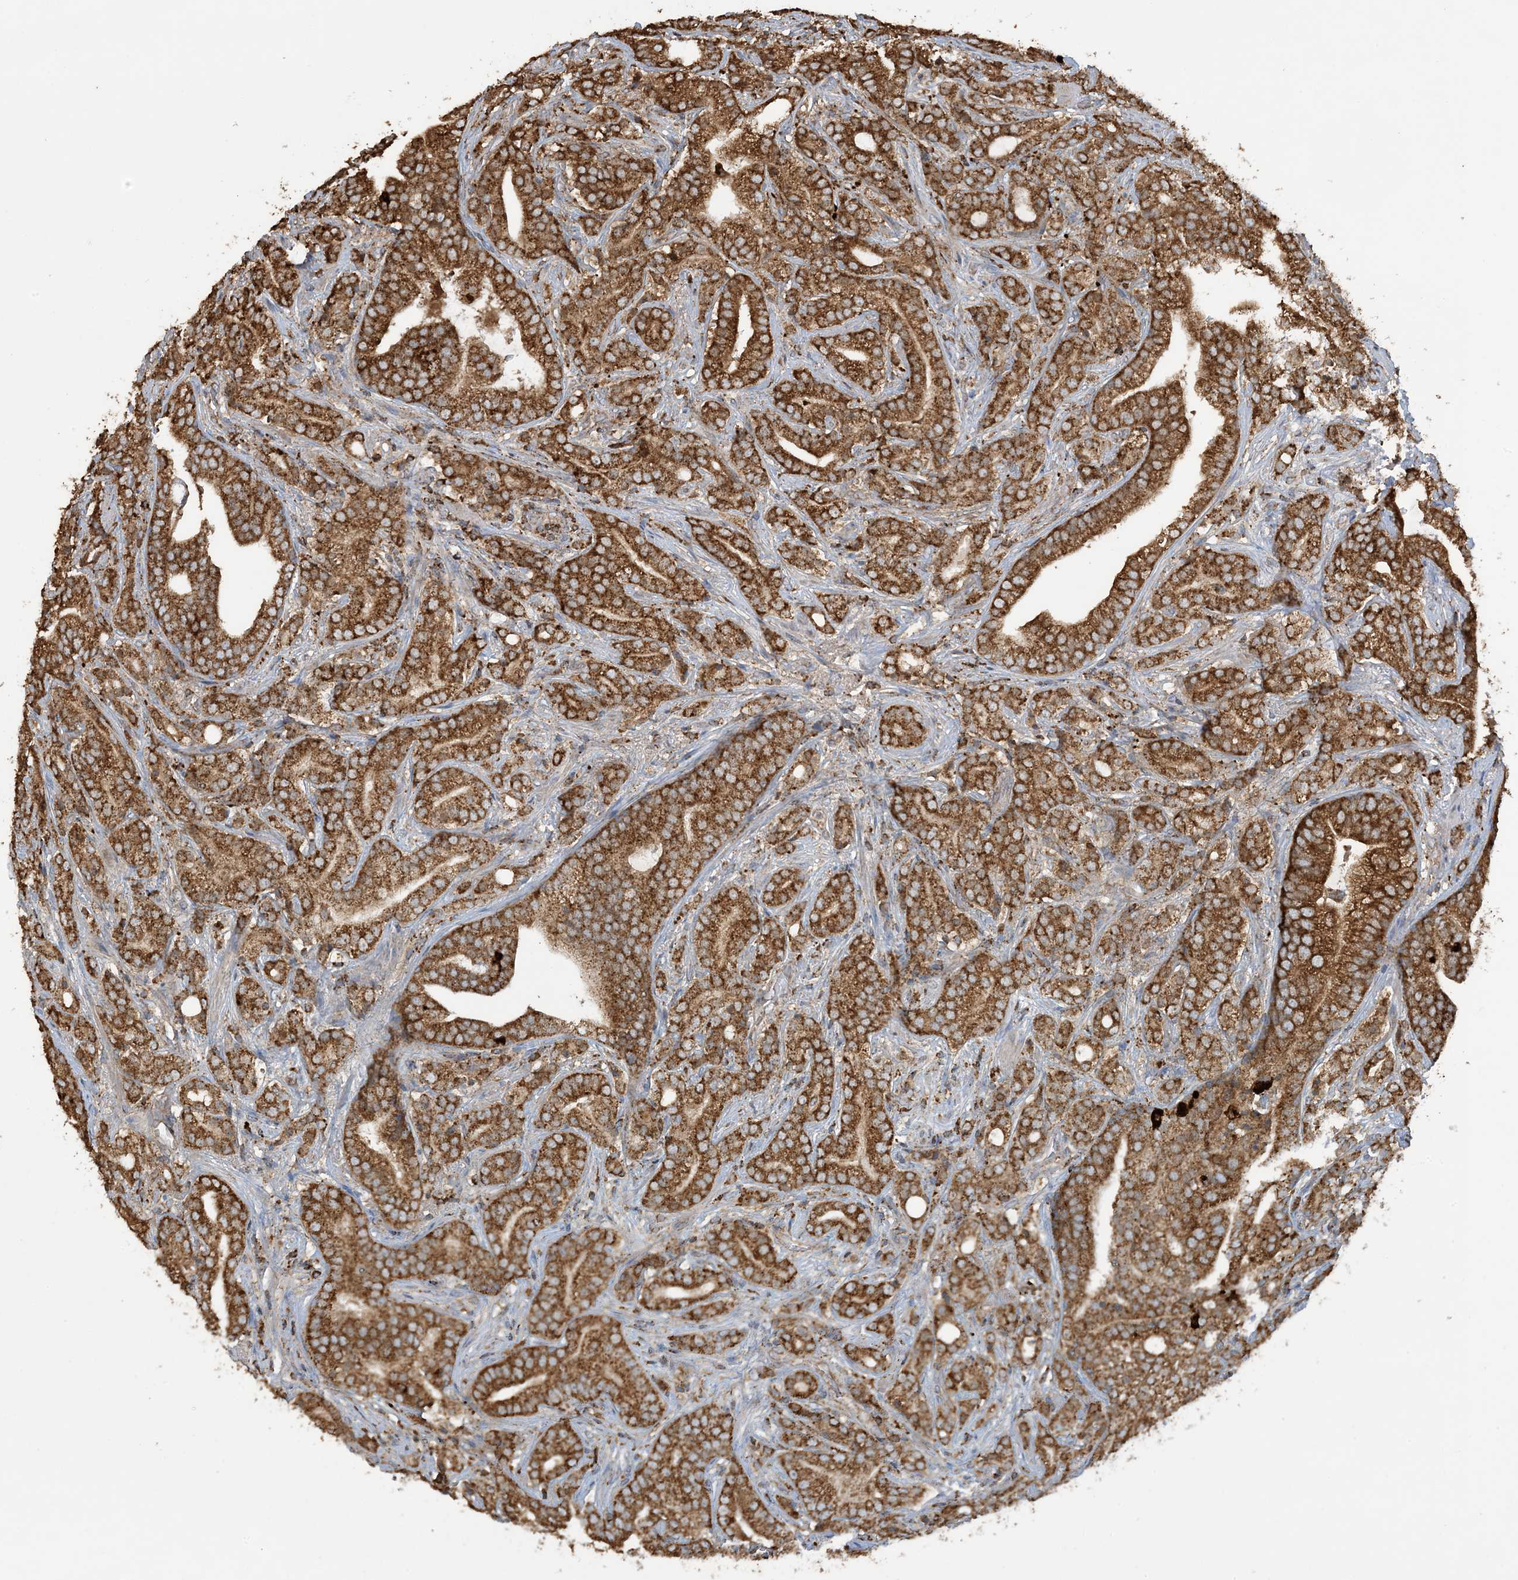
{"staining": {"intensity": "strong", "quantity": ">75%", "location": "cytoplasmic/membranous"}, "tissue": "prostate cancer", "cell_type": "Tumor cells", "image_type": "cancer", "snomed": [{"axis": "morphology", "description": "Adenocarcinoma, High grade"}, {"axis": "topography", "description": "Prostate"}], "caption": "Prostate cancer stained with DAB immunohistochemistry (IHC) exhibits high levels of strong cytoplasmic/membranous expression in about >75% of tumor cells.", "gene": "AGA", "patient": {"sex": "male", "age": 57}}